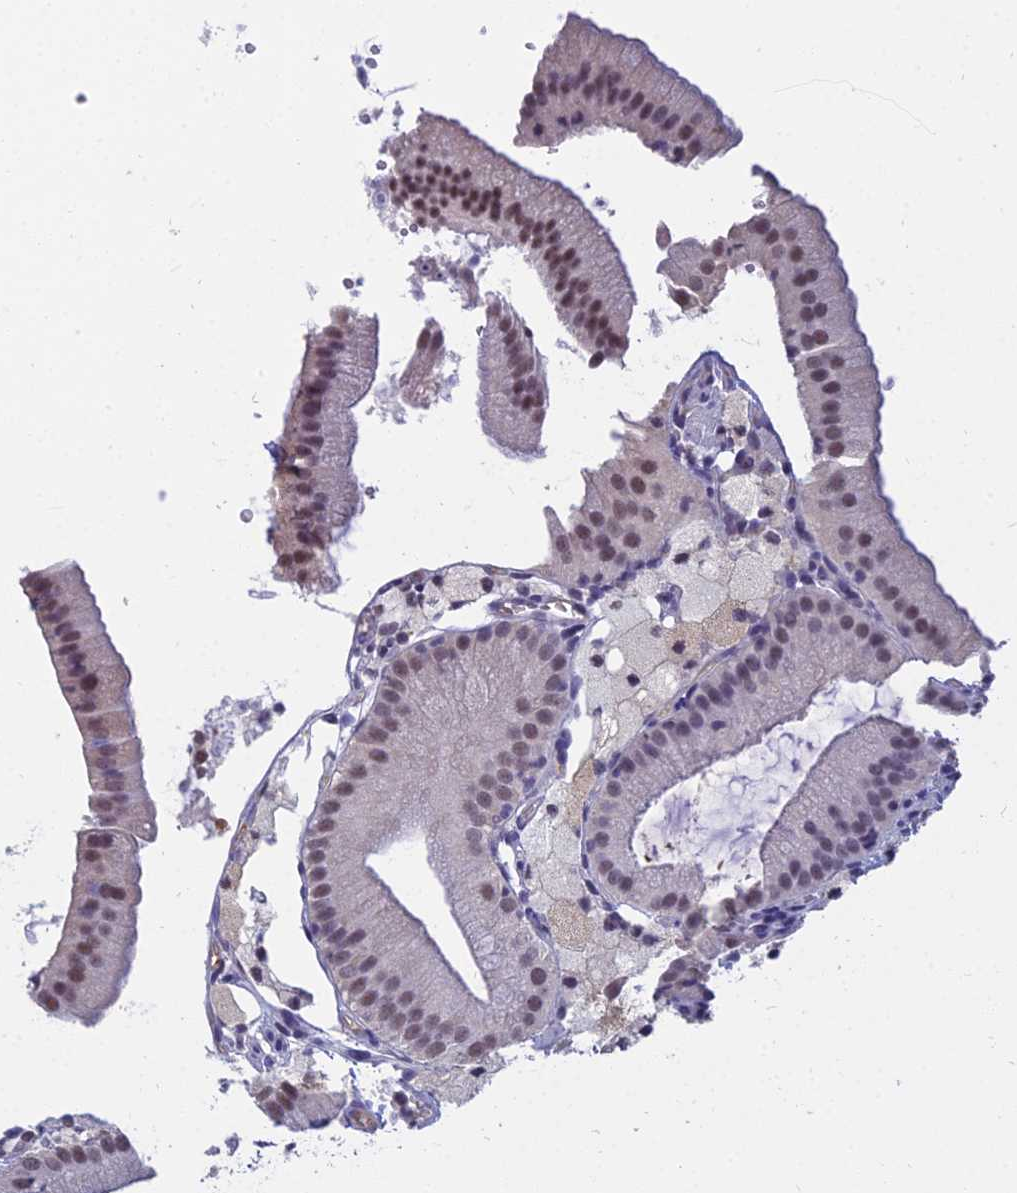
{"staining": {"intensity": "moderate", "quantity": ">75%", "location": "nuclear"}, "tissue": "gallbladder", "cell_type": "Glandular cells", "image_type": "normal", "snomed": [{"axis": "morphology", "description": "Normal tissue, NOS"}, {"axis": "topography", "description": "Gallbladder"}], "caption": "Moderate nuclear expression for a protein is appreciated in about >75% of glandular cells of benign gallbladder using immunohistochemistry.", "gene": "SRSF7", "patient": {"sex": "male", "age": 55}}